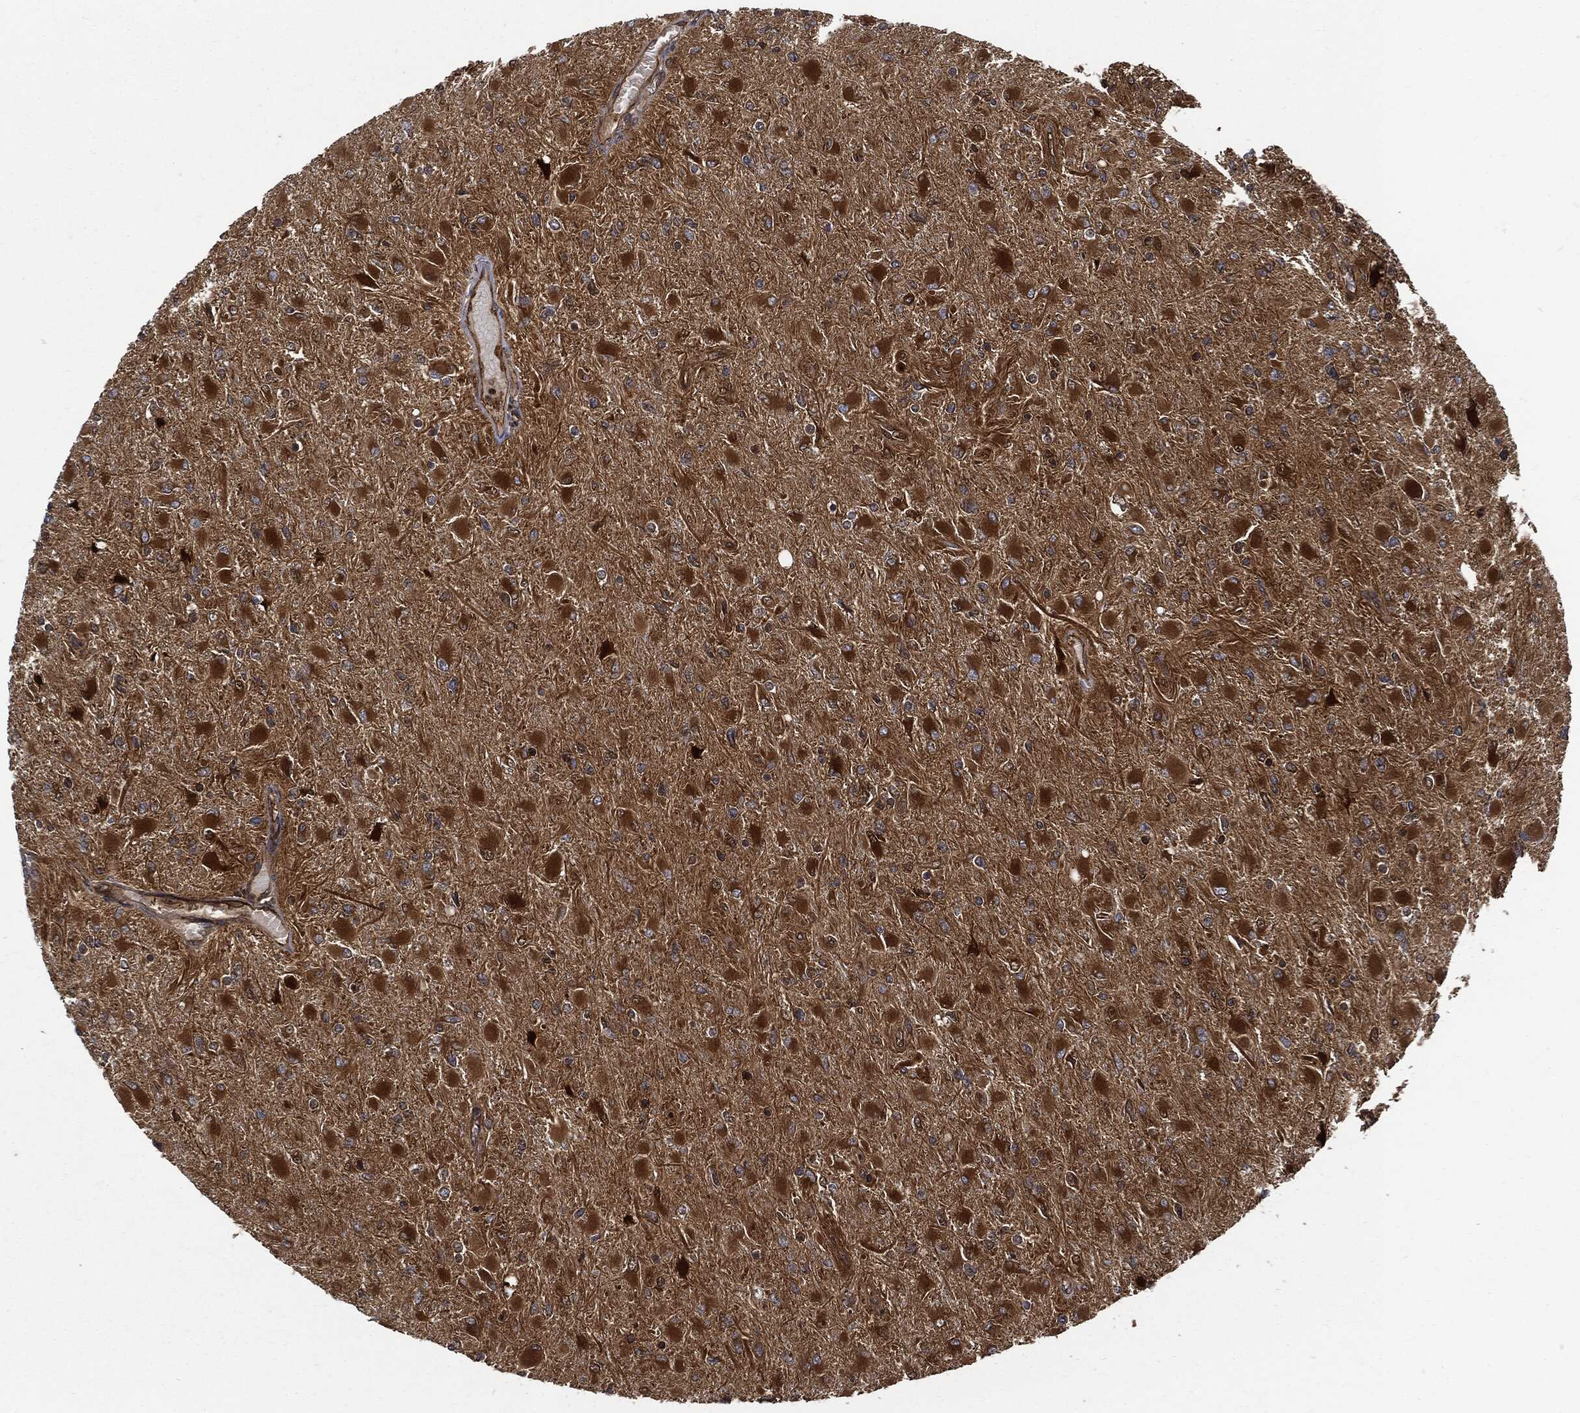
{"staining": {"intensity": "strong", "quantity": ">75%", "location": "cytoplasmic/membranous"}, "tissue": "glioma", "cell_type": "Tumor cells", "image_type": "cancer", "snomed": [{"axis": "morphology", "description": "Glioma, malignant, High grade"}, {"axis": "topography", "description": "Cerebral cortex"}], "caption": "DAB (3,3'-diaminobenzidine) immunohistochemical staining of human malignant high-grade glioma exhibits strong cytoplasmic/membranous protein expression in approximately >75% of tumor cells.", "gene": "XPNPEP1", "patient": {"sex": "female", "age": 36}}